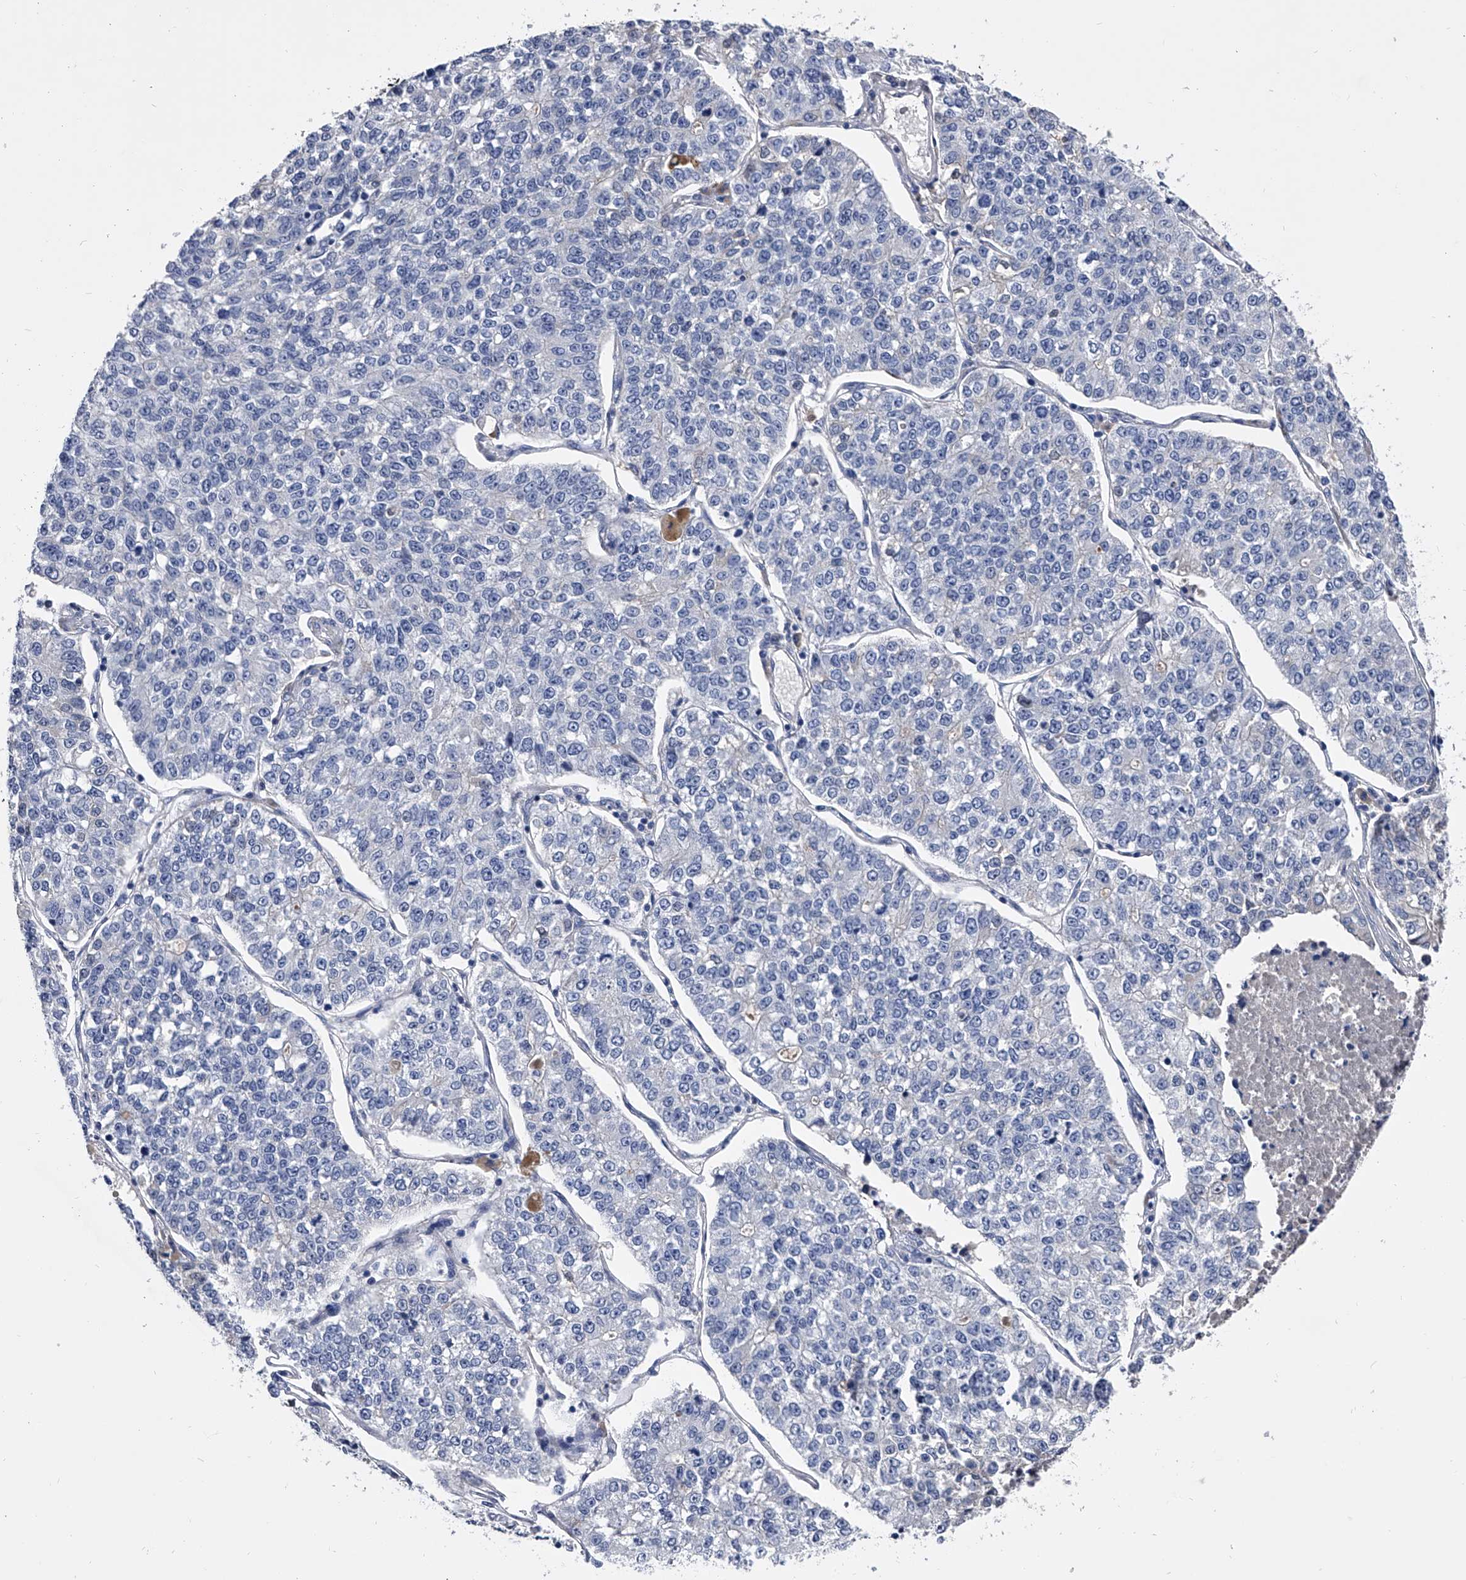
{"staining": {"intensity": "negative", "quantity": "none", "location": "none"}, "tissue": "lung cancer", "cell_type": "Tumor cells", "image_type": "cancer", "snomed": [{"axis": "morphology", "description": "Adenocarcinoma, NOS"}, {"axis": "topography", "description": "Lung"}], "caption": "The IHC micrograph has no significant staining in tumor cells of lung cancer (adenocarcinoma) tissue.", "gene": "EFCAB7", "patient": {"sex": "male", "age": 49}}